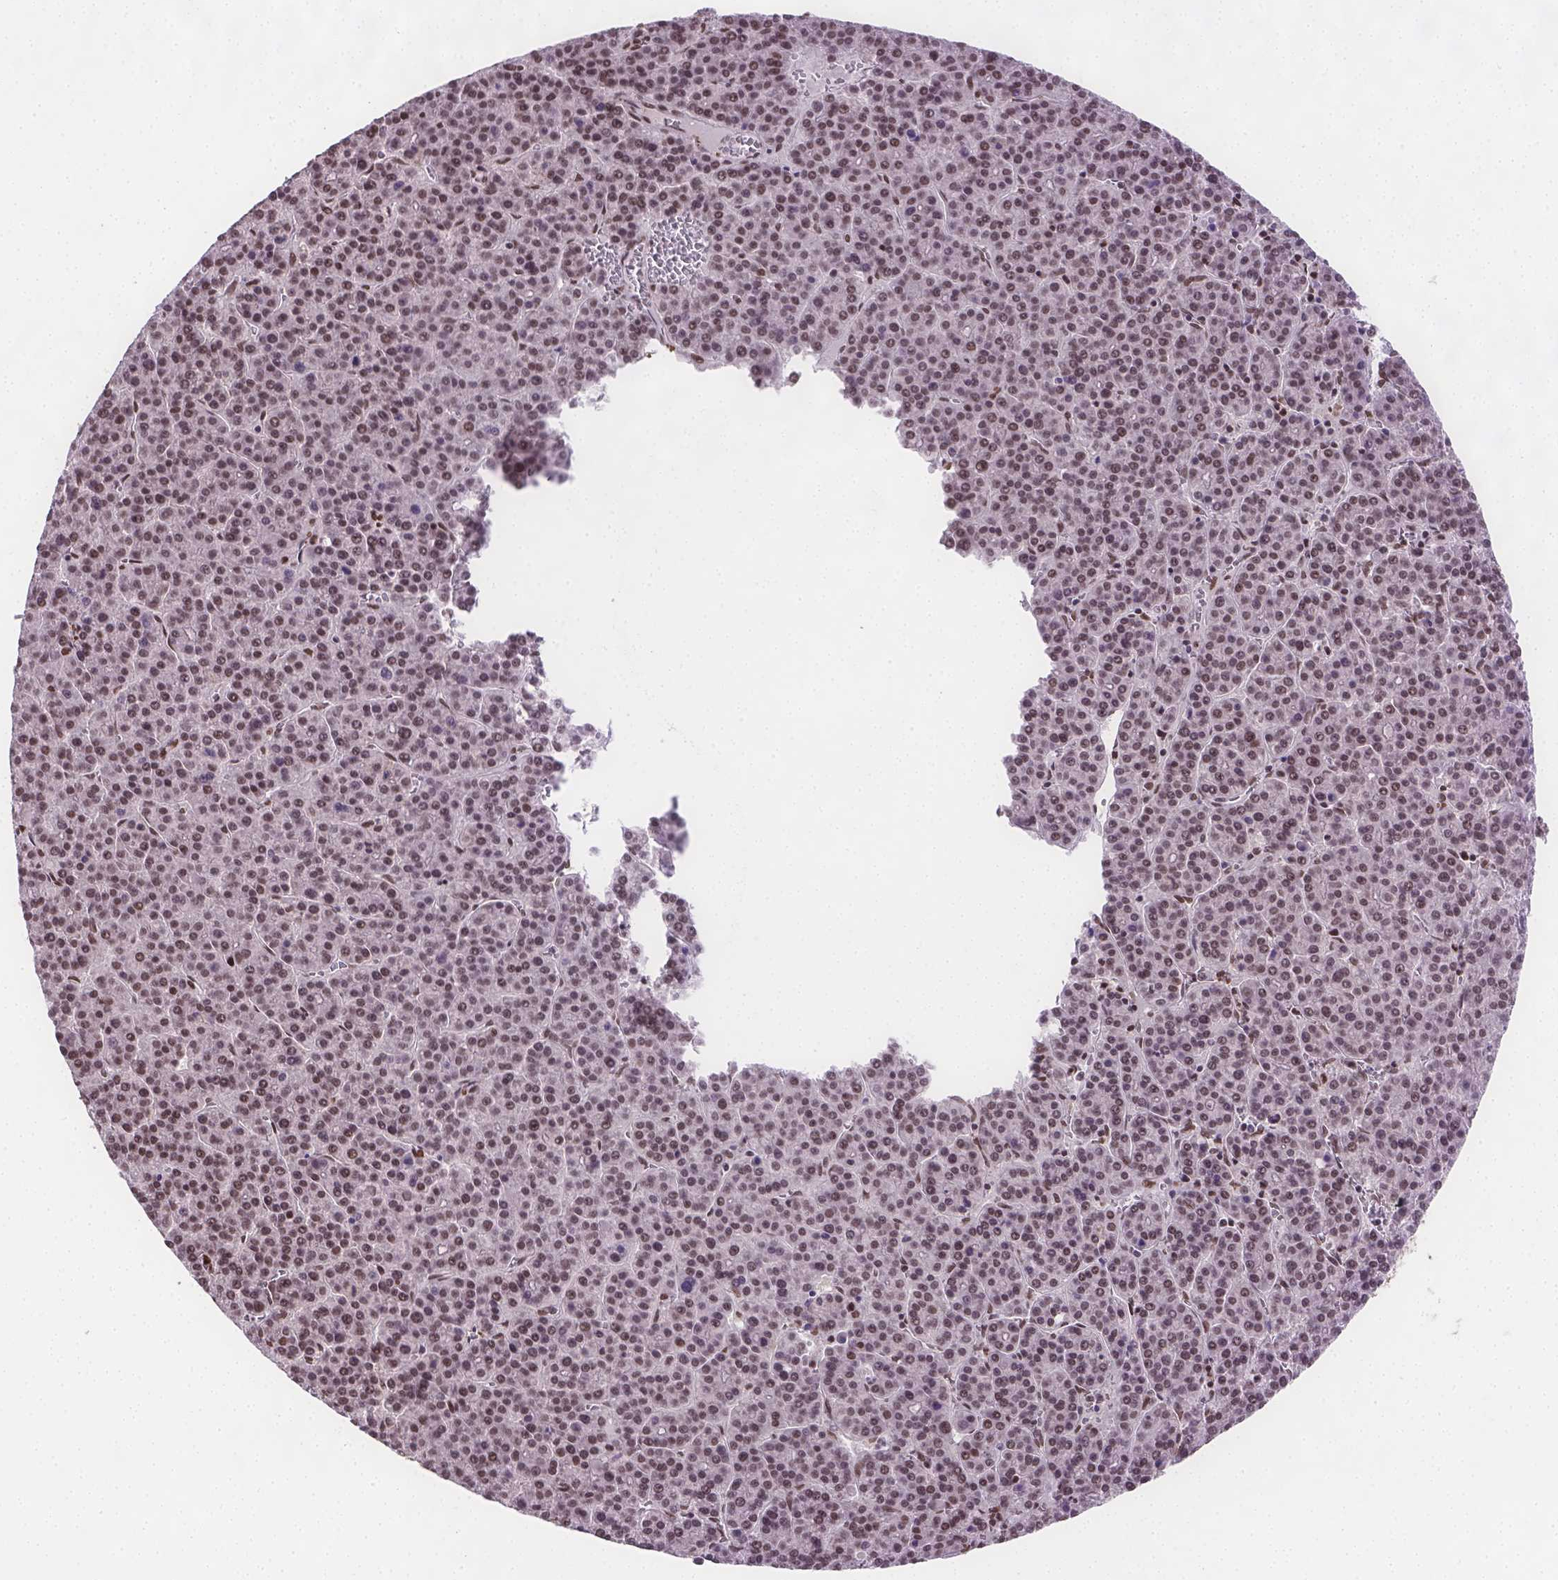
{"staining": {"intensity": "moderate", "quantity": "25%-75%", "location": "nuclear"}, "tissue": "liver cancer", "cell_type": "Tumor cells", "image_type": "cancer", "snomed": [{"axis": "morphology", "description": "Carcinoma, Hepatocellular, NOS"}, {"axis": "topography", "description": "Liver"}], "caption": "Hepatocellular carcinoma (liver) stained for a protein (brown) exhibits moderate nuclear positive expression in about 25%-75% of tumor cells.", "gene": "FANCE", "patient": {"sex": "female", "age": 58}}